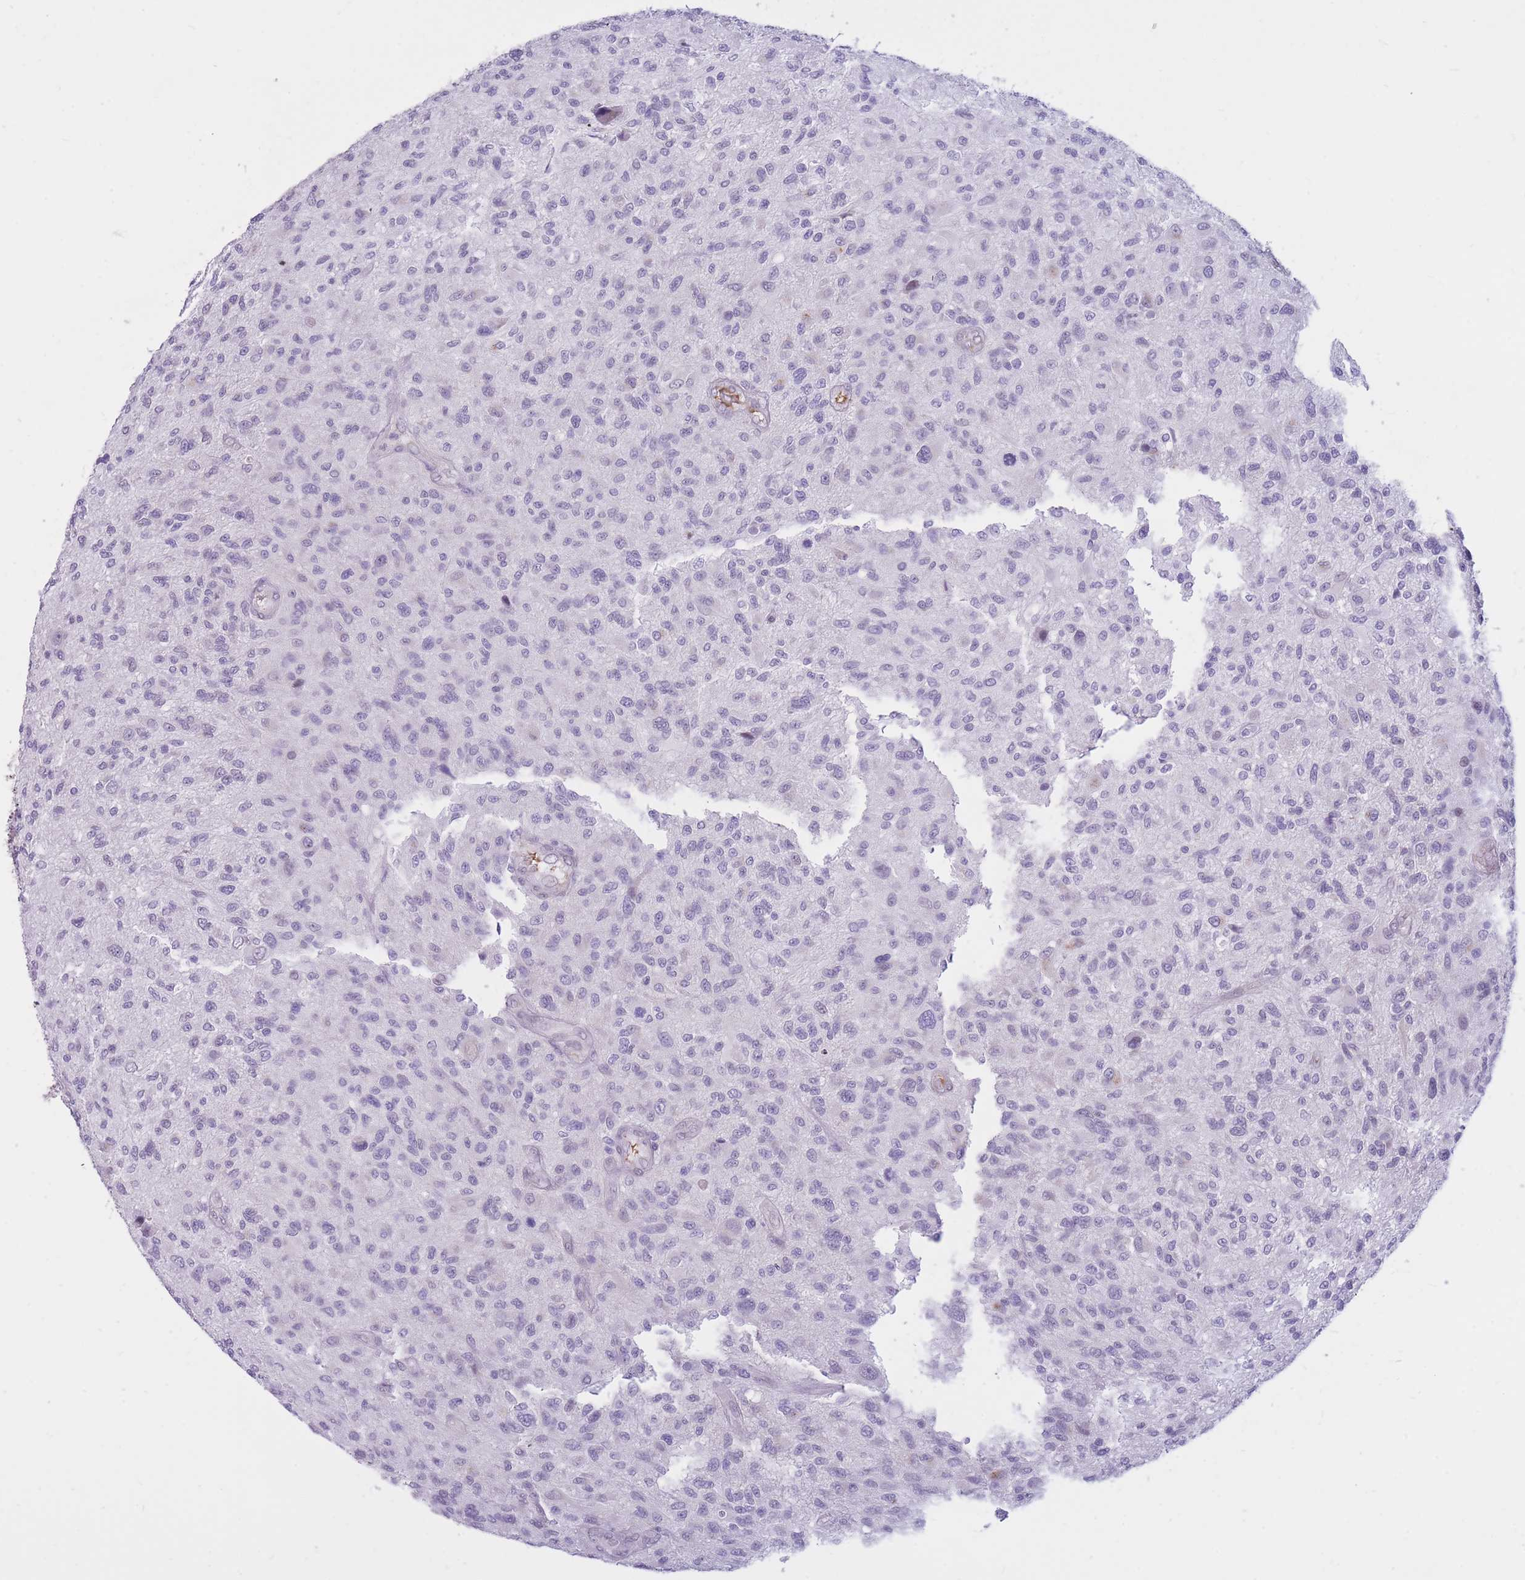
{"staining": {"intensity": "negative", "quantity": "none", "location": "none"}, "tissue": "glioma", "cell_type": "Tumor cells", "image_type": "cancer", "snomed": [{"axis": "morphology", "description": "Glioma, malignant, High grade"}, {"axis": "topography", "description": "Brain"}], "caption": "IHC photomicrograph of neoplastic tissue: human glioma stained with DAB (3,3'-diaminobenzidine) demonstrates no significant protein staining in tumor cells. (DAB immunohistochemistry, high magnification).", "gene": "HOOK2", "patient": {"sex": "male", "age": 47}}